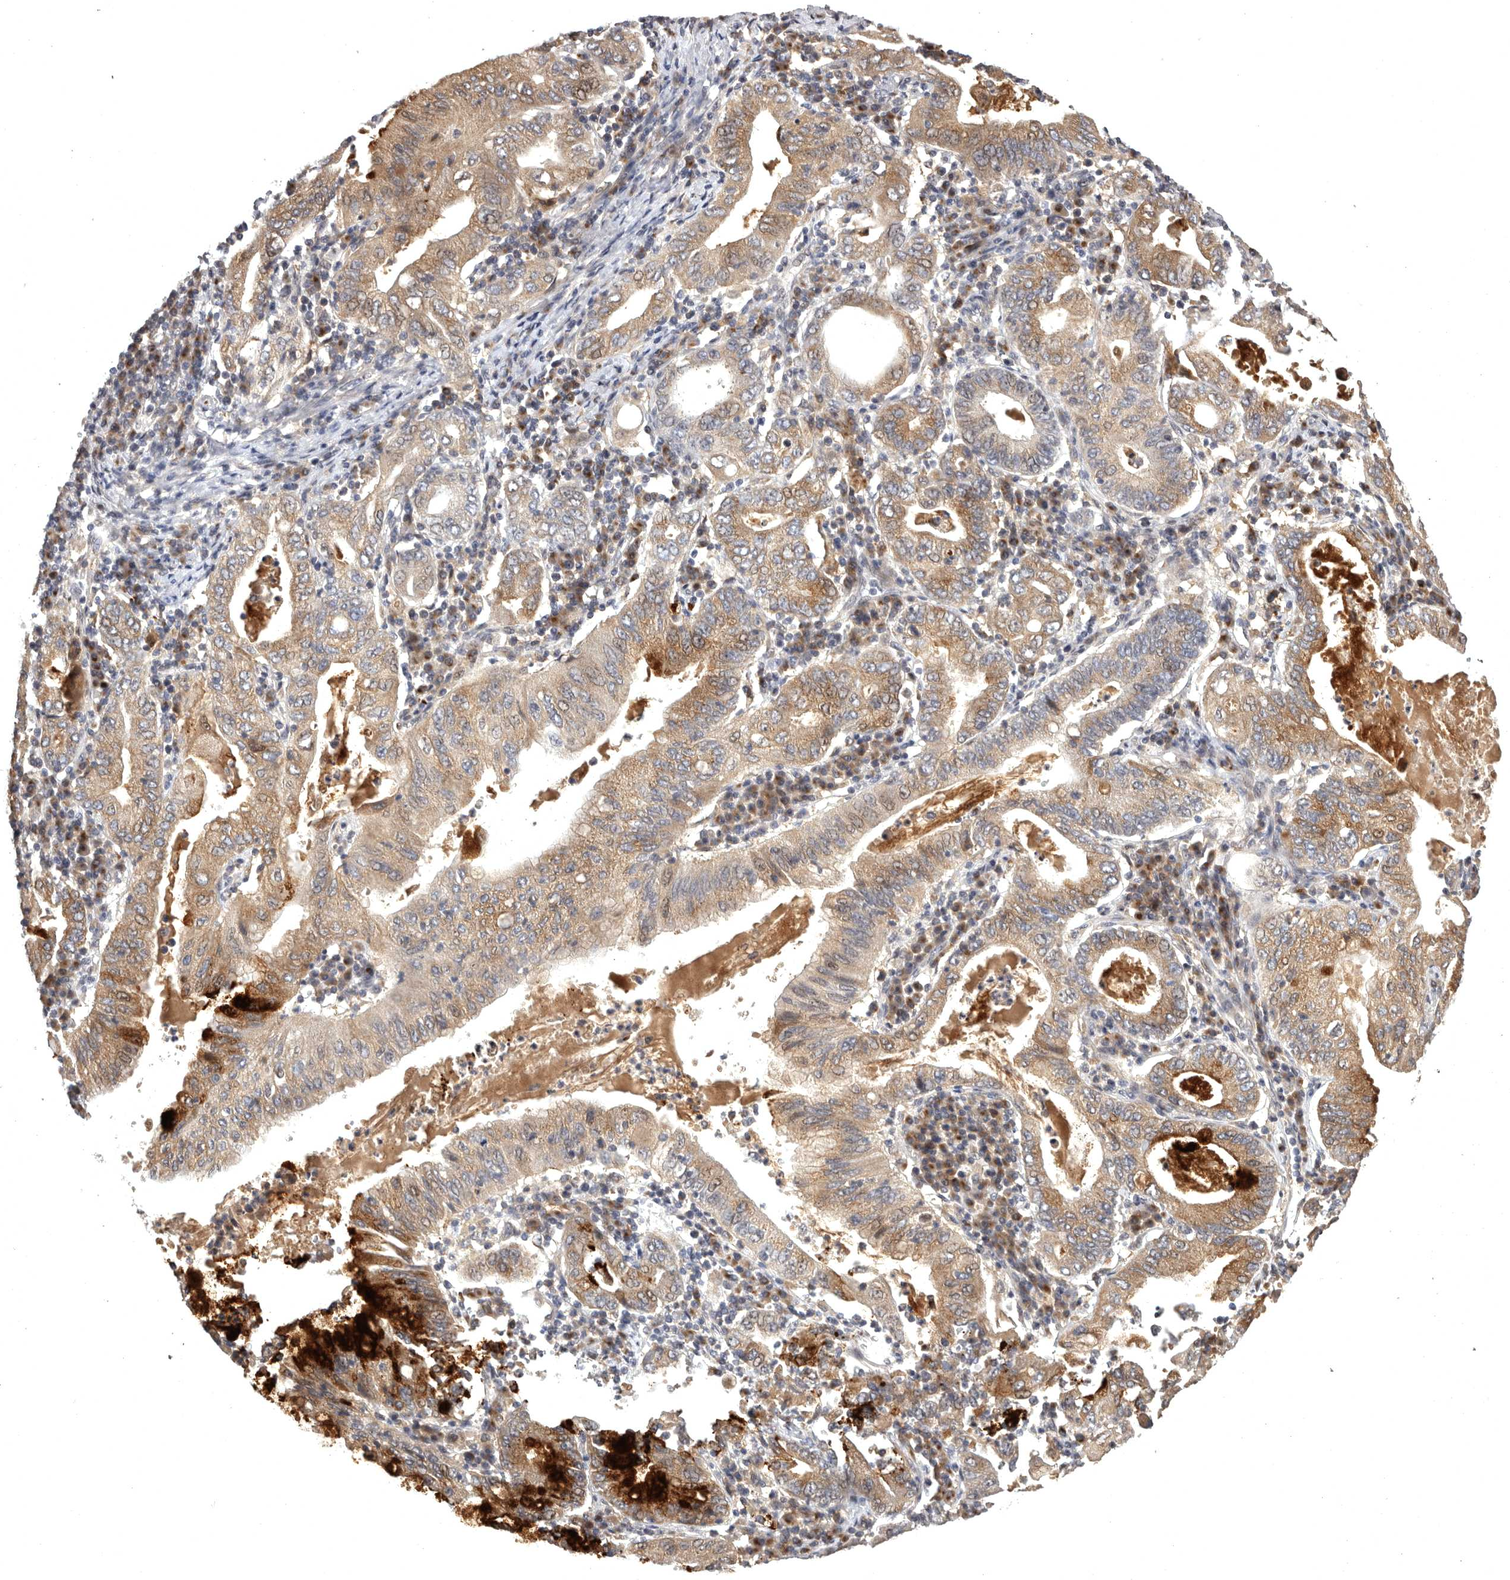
{"staining": {"intensity": "moderate", "quantity": ">75%", "location": "cytoplasmic/membranous"}, "tissue": "stomach cancer", "cell_type": "Tumor cells", "image_type": "cancer", "snomed": [{"axis": "morphology", "description": "Normal tissue, NOS"}, {"axis": "morphology", "description": "Adenocarcinoma, NOS"}, {"axis": "topography", "description": "Esophagus"}, {"axis": "topography", "description": "Stomach, upper"}, {"axis": "topography", "description": "Peripheral nerve tissue"}], "caption": "Human adenocarcinoma (stomach) stained with a protein marker shows moderate staining in tumor cells.", "gene": "MAN2A1", "patient": {"sex": "male", "age": 62}}